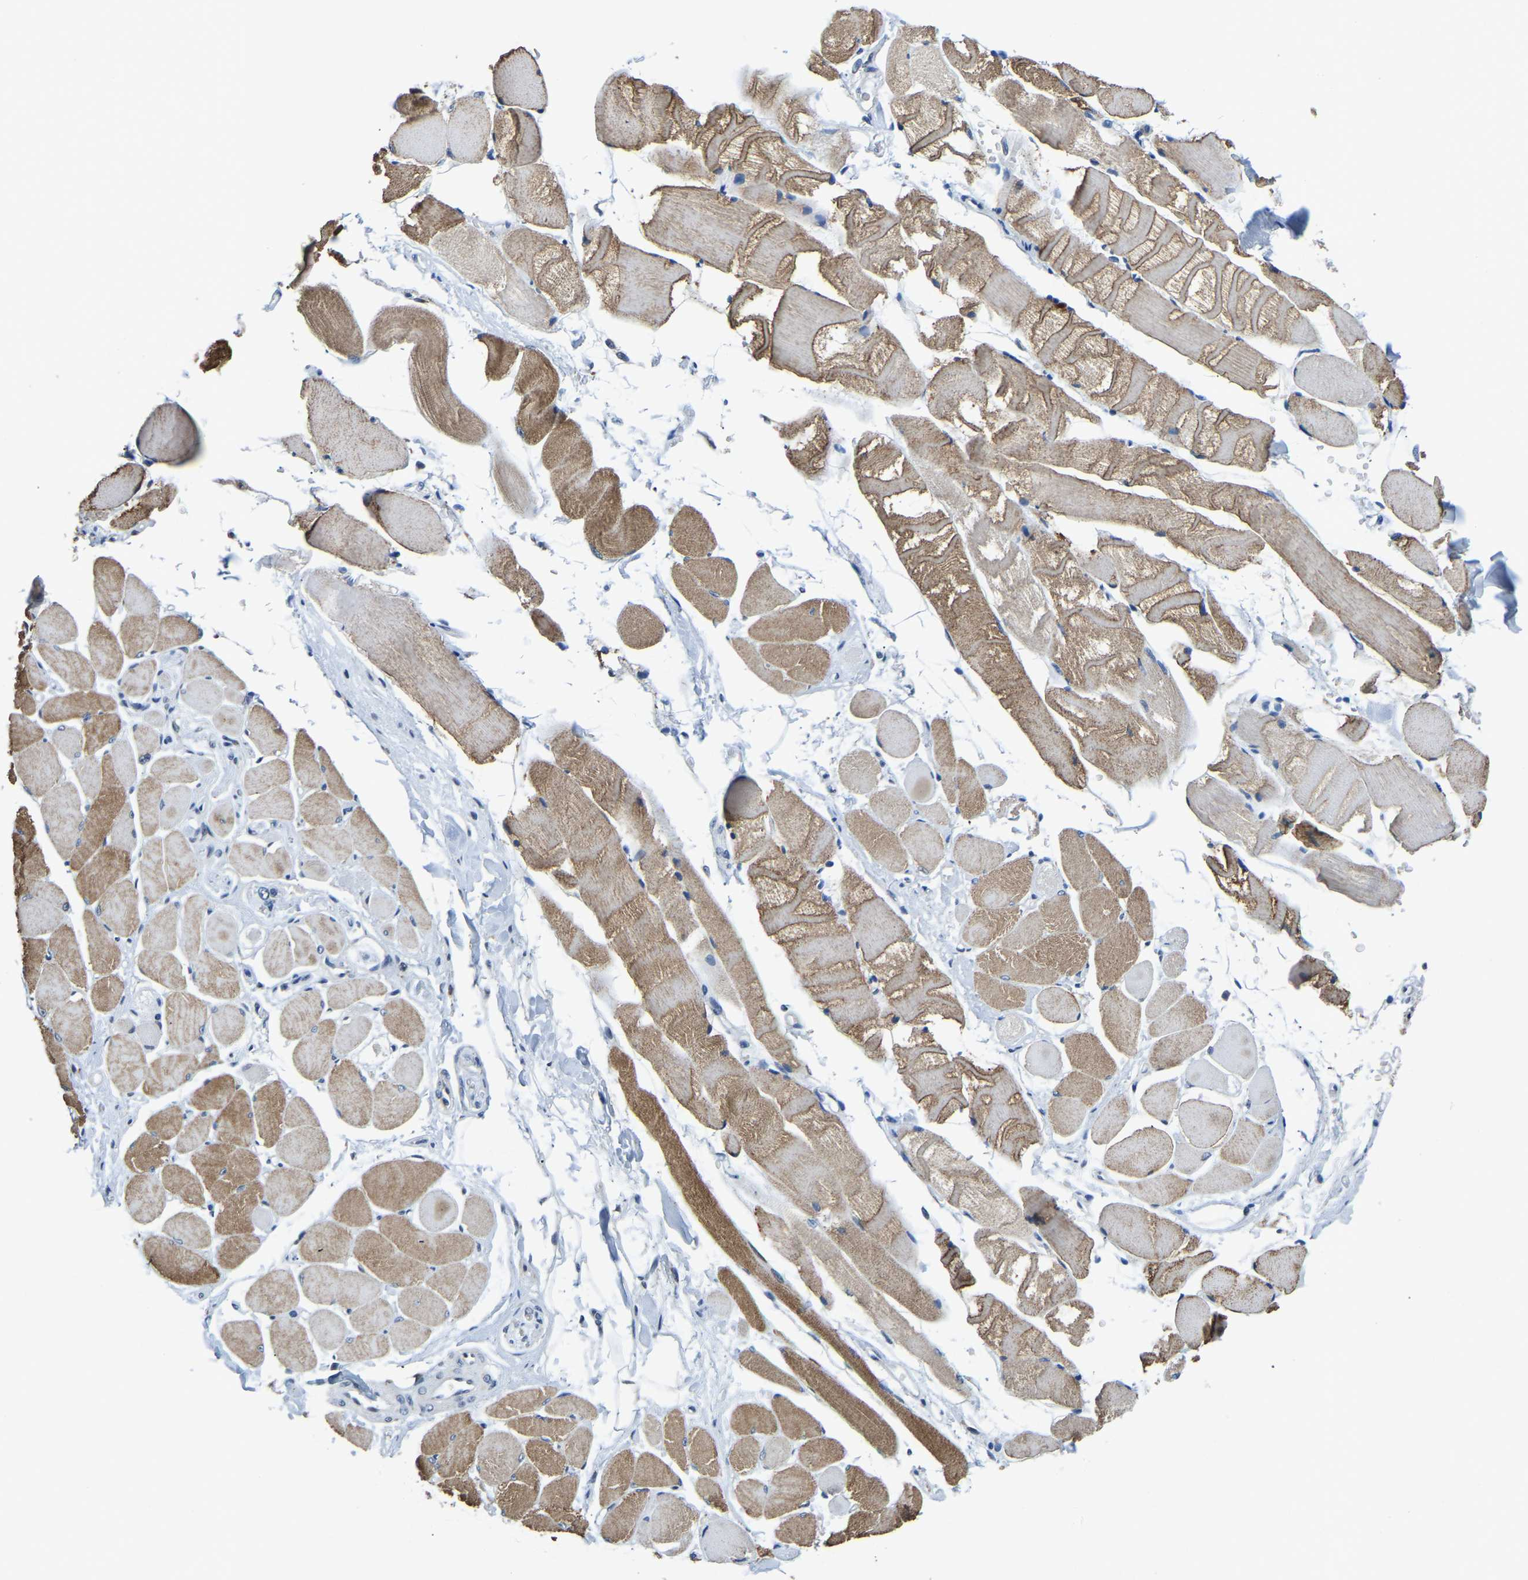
{"staining": {"intensity": "moderate", "quantity": ">75%", "location": "cytoplasmic/membranous"}, "tissue": "skeletal muscle", "cell_type": "Myocytes", "image_type": "normal", "snomed": [{"axis": "morphology", "description": "Normal tissue, NOS"}, {"axis": "topography", "description": "Skeletal muscle"}, {"axis": "topography", "description": "Peripheral nerve tissue"}], "caption": "Immunohistochemistry of normal human skeletal muscle reveals medium levels of moderate cytoplasmic/membranous staining in about >75% of myocytes. (Stains: DAB (3,3'-diaminobenzidine) in brown, nuclei in blue, Microscopy: brightfield microscopy at high magnification).", "gene": "BNIP3L", "patient": {"sex": "female", "age": 84}}